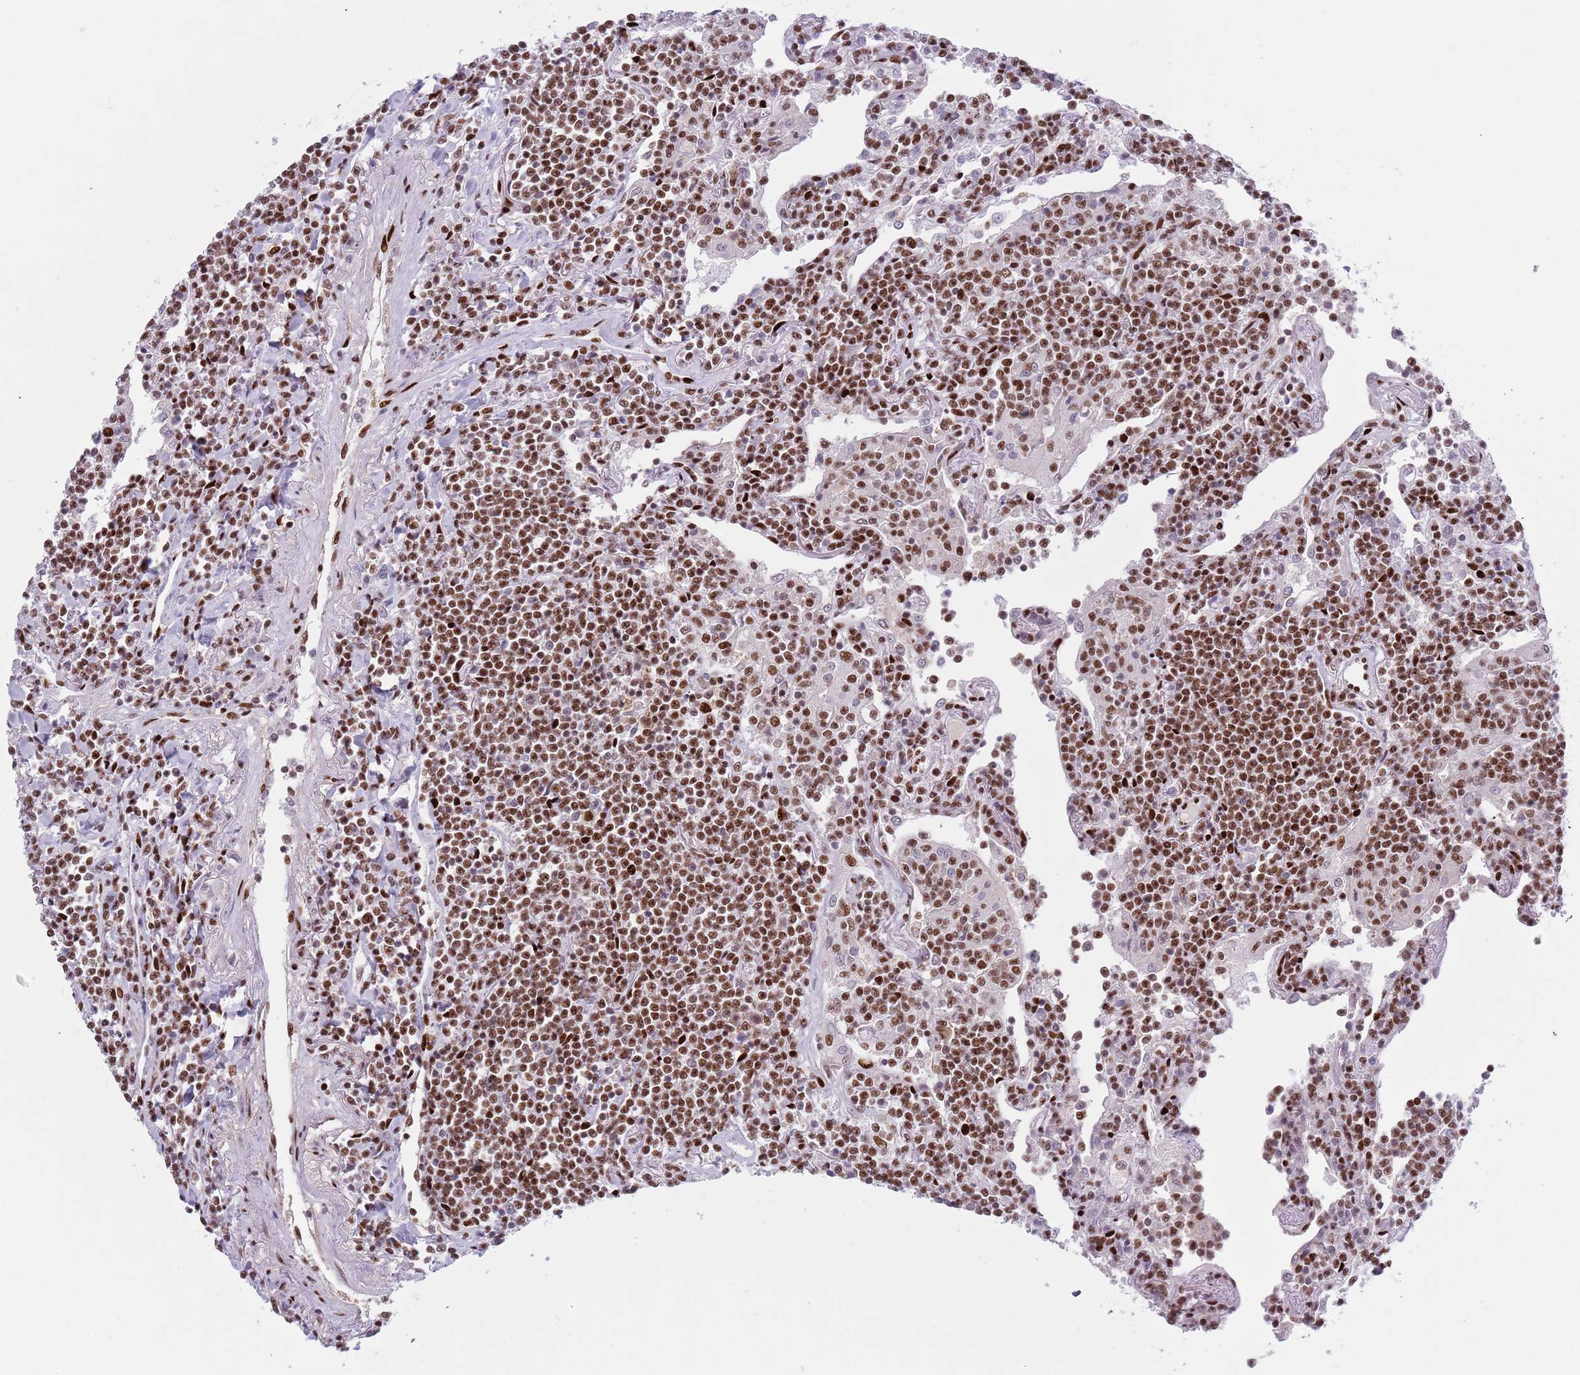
{"staining": {"intensity": "strong", "quantity": ">75%", "location": "nuclear"}, "tissue": "lymphoma", "cell_type": "Tumor cells", "image_type": "cancer", "snomed": [{"axis": "morphology", "description": "Malignant lymphoma, non-Hodgkin's type, Low grade"}, {"axis": "topography", "description": "Lung"}], "caption": "A brown stain shows strong nuclear positivity of a protein in malignant lymphoma, non-Hodgkin's type (low-grade) tumor cells.", "gene": "MFSD10", "patient": {"sex": "female", "age": 71}}